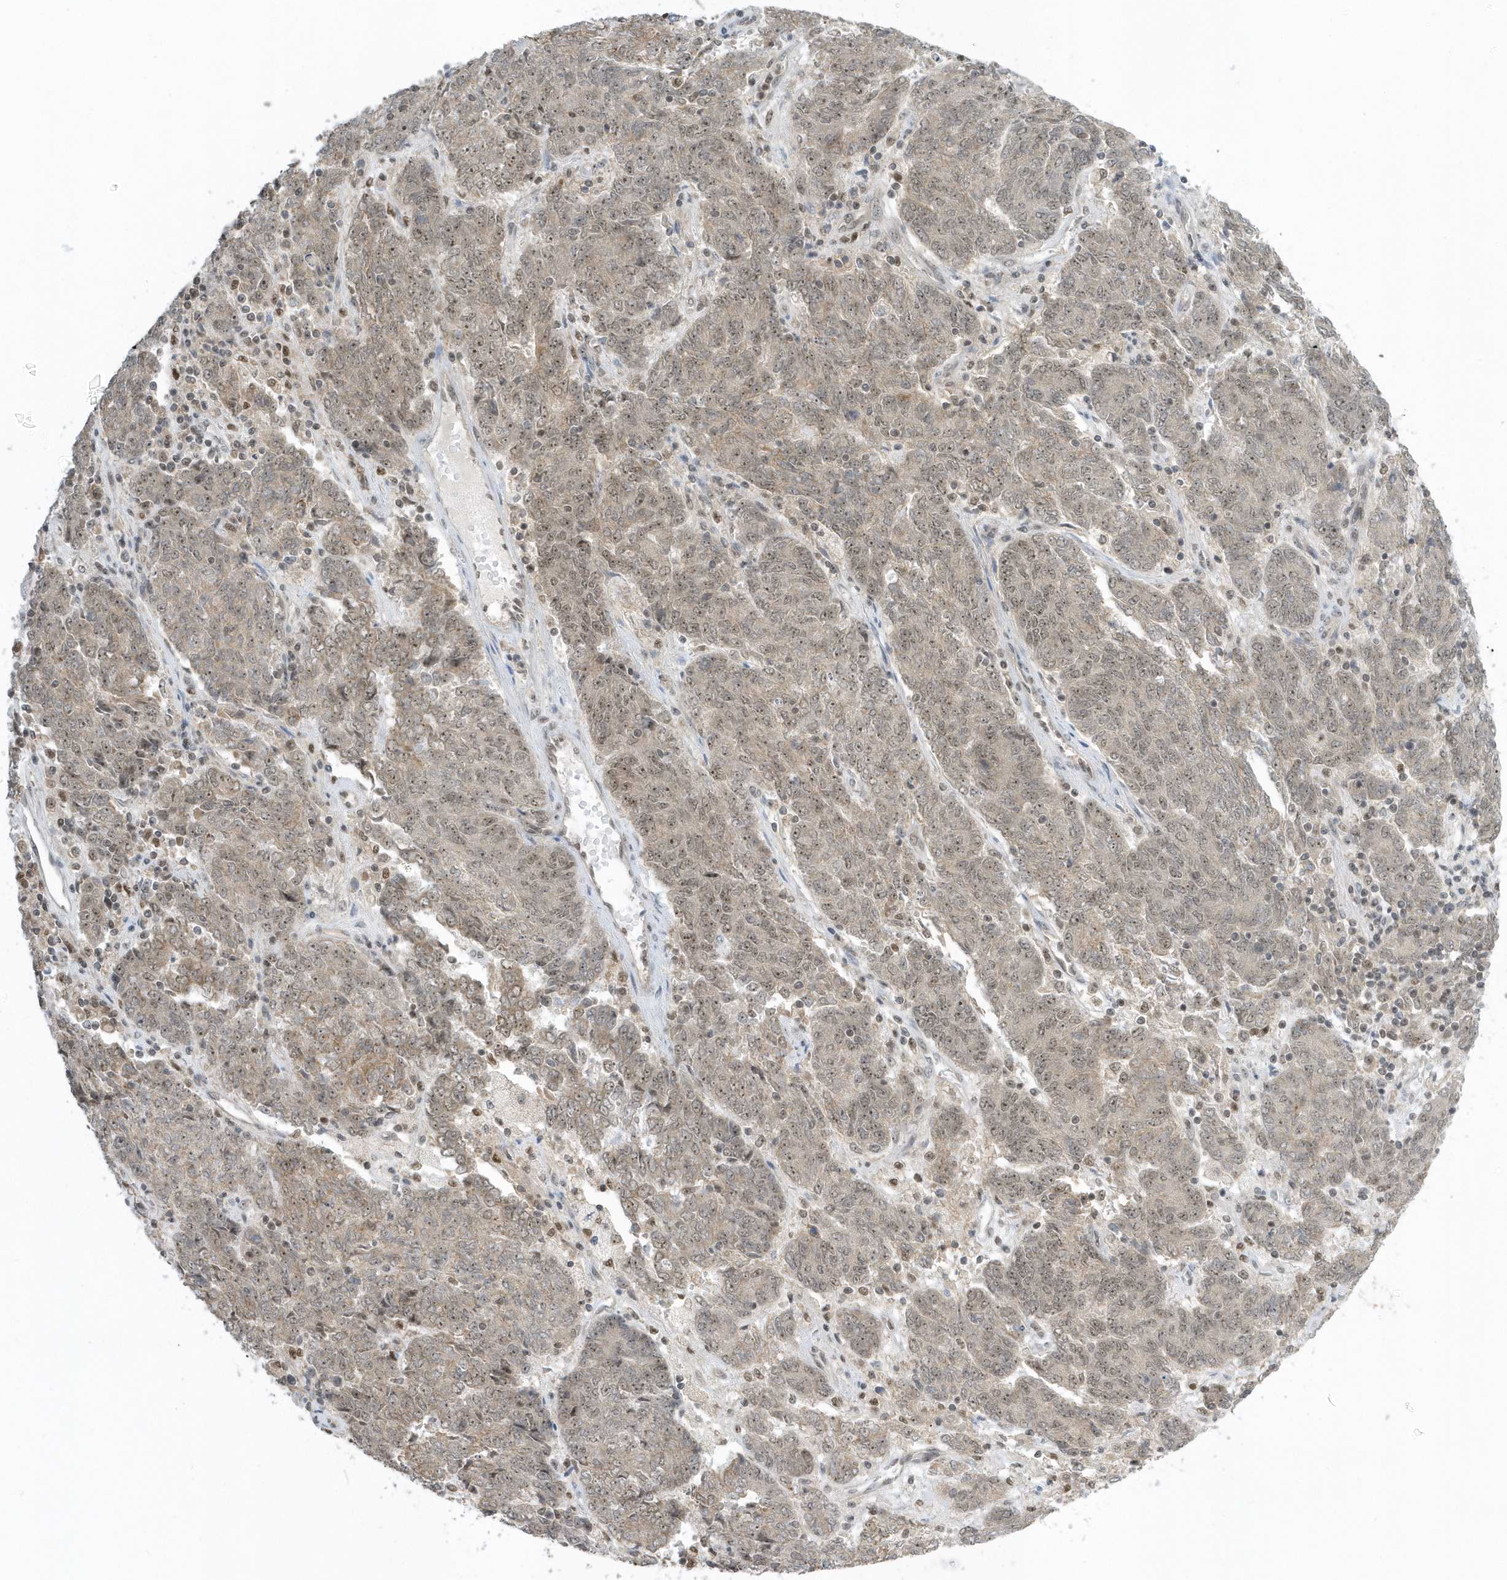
{"staining": {"intensity": "weak", "quantity": ">75%", "location": "cytoplasmic/membranous,nuclear"}, "tissue": "endometrial cancer", "cell_type": "Tumor cells", "image_type": "cancer", "snomed": [{"axis": "morphology", "description": "Adenocarcinoma, NOS"}, {"axis": "topography", "description": "Endometrium"}], "caption": "Immunohistochemical staining of adenocarcinoma (endometrial) demonstrates weak cytoplasmic/membranous and nuclear protein expression in about >75% of tumor cells.", "gene": "ZNF740", "patient": {"sex": "female", "age": 80}}